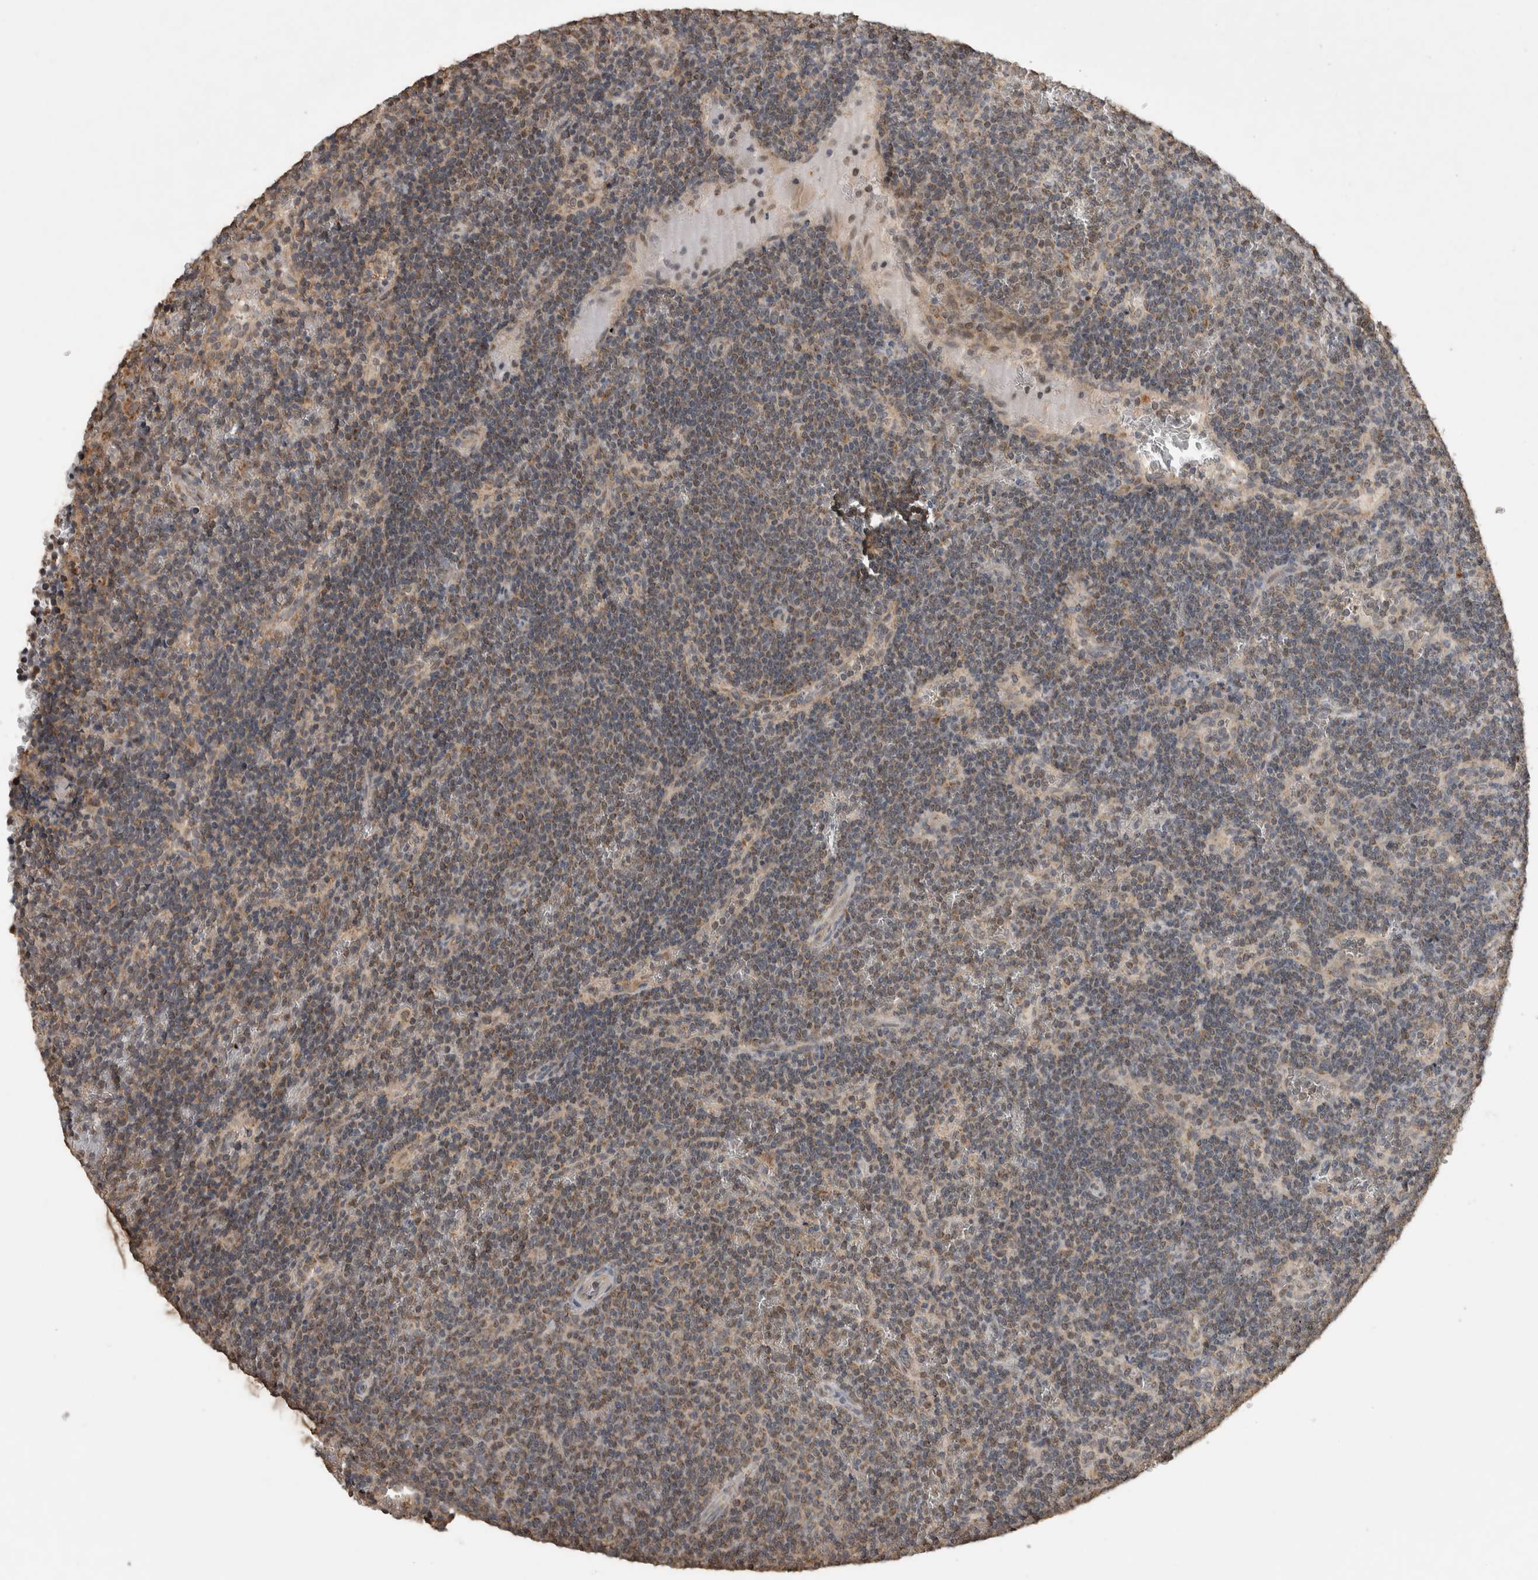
{"staining": {"intensity": "weak", "quantity": ">75%", "location": "cytoplasmic/membranous"}, "tissue": "lymphoma", "cell_type": "Tumor cells", "image_type": "cancer", "snomed": [{"axis": "morphology", "description": "Malignant lymphoma, non-Hodgkin's type, Low grade"}, {"axis": "topography", "description": "Spleen"}], "caption": "Immunohistochemical staining of human lymphoma displays weak cytoplasmic/membranous protein positivity in approximately >75% of tumor cells.", "gene": "KCNIP1", "patient": {"sex": "female", "age": 50}}